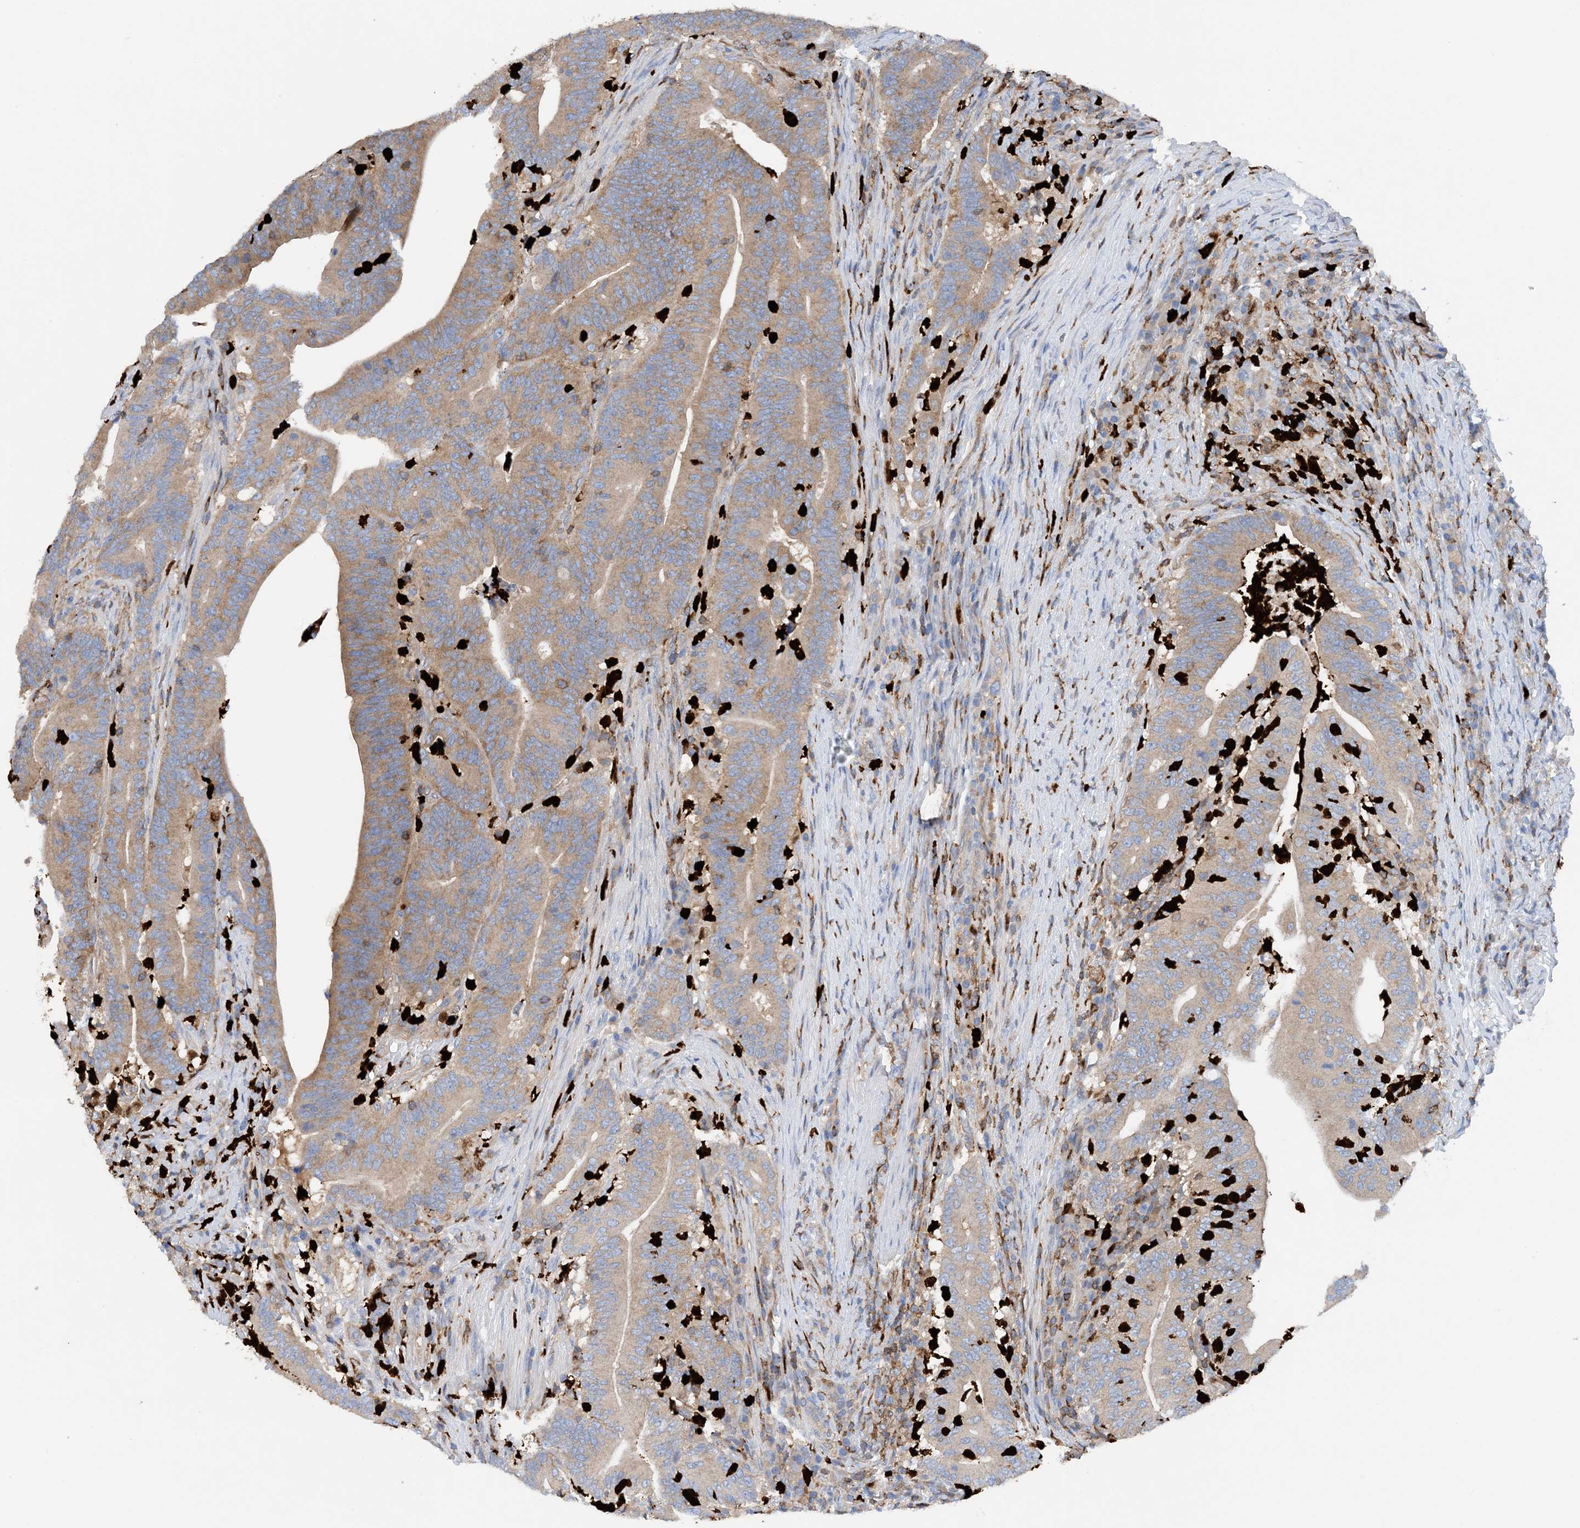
{"staining": {"intensity": "moderate", "quantity": ">75%", "location": "cytoplasmic/membranous"}, "tissue": "colorectal cancer", "cell_type": "Tumor cells", "image_type": "cancer", "snomed": [{"axis": "morphology", "description": "Adenocarcinoma, NOS"}, {"axis": "topography", "description": "Colon"}], "caption": "A micrograph showing moderate cytoplasmic/membranous positivity in approximately >75% of tumor cells in adenocarcinoma (colorectal), as visualized by brown immunohistochemical staining.", "gene": "PHACTR2", "patient": {"sex": "female", "age": 66}}